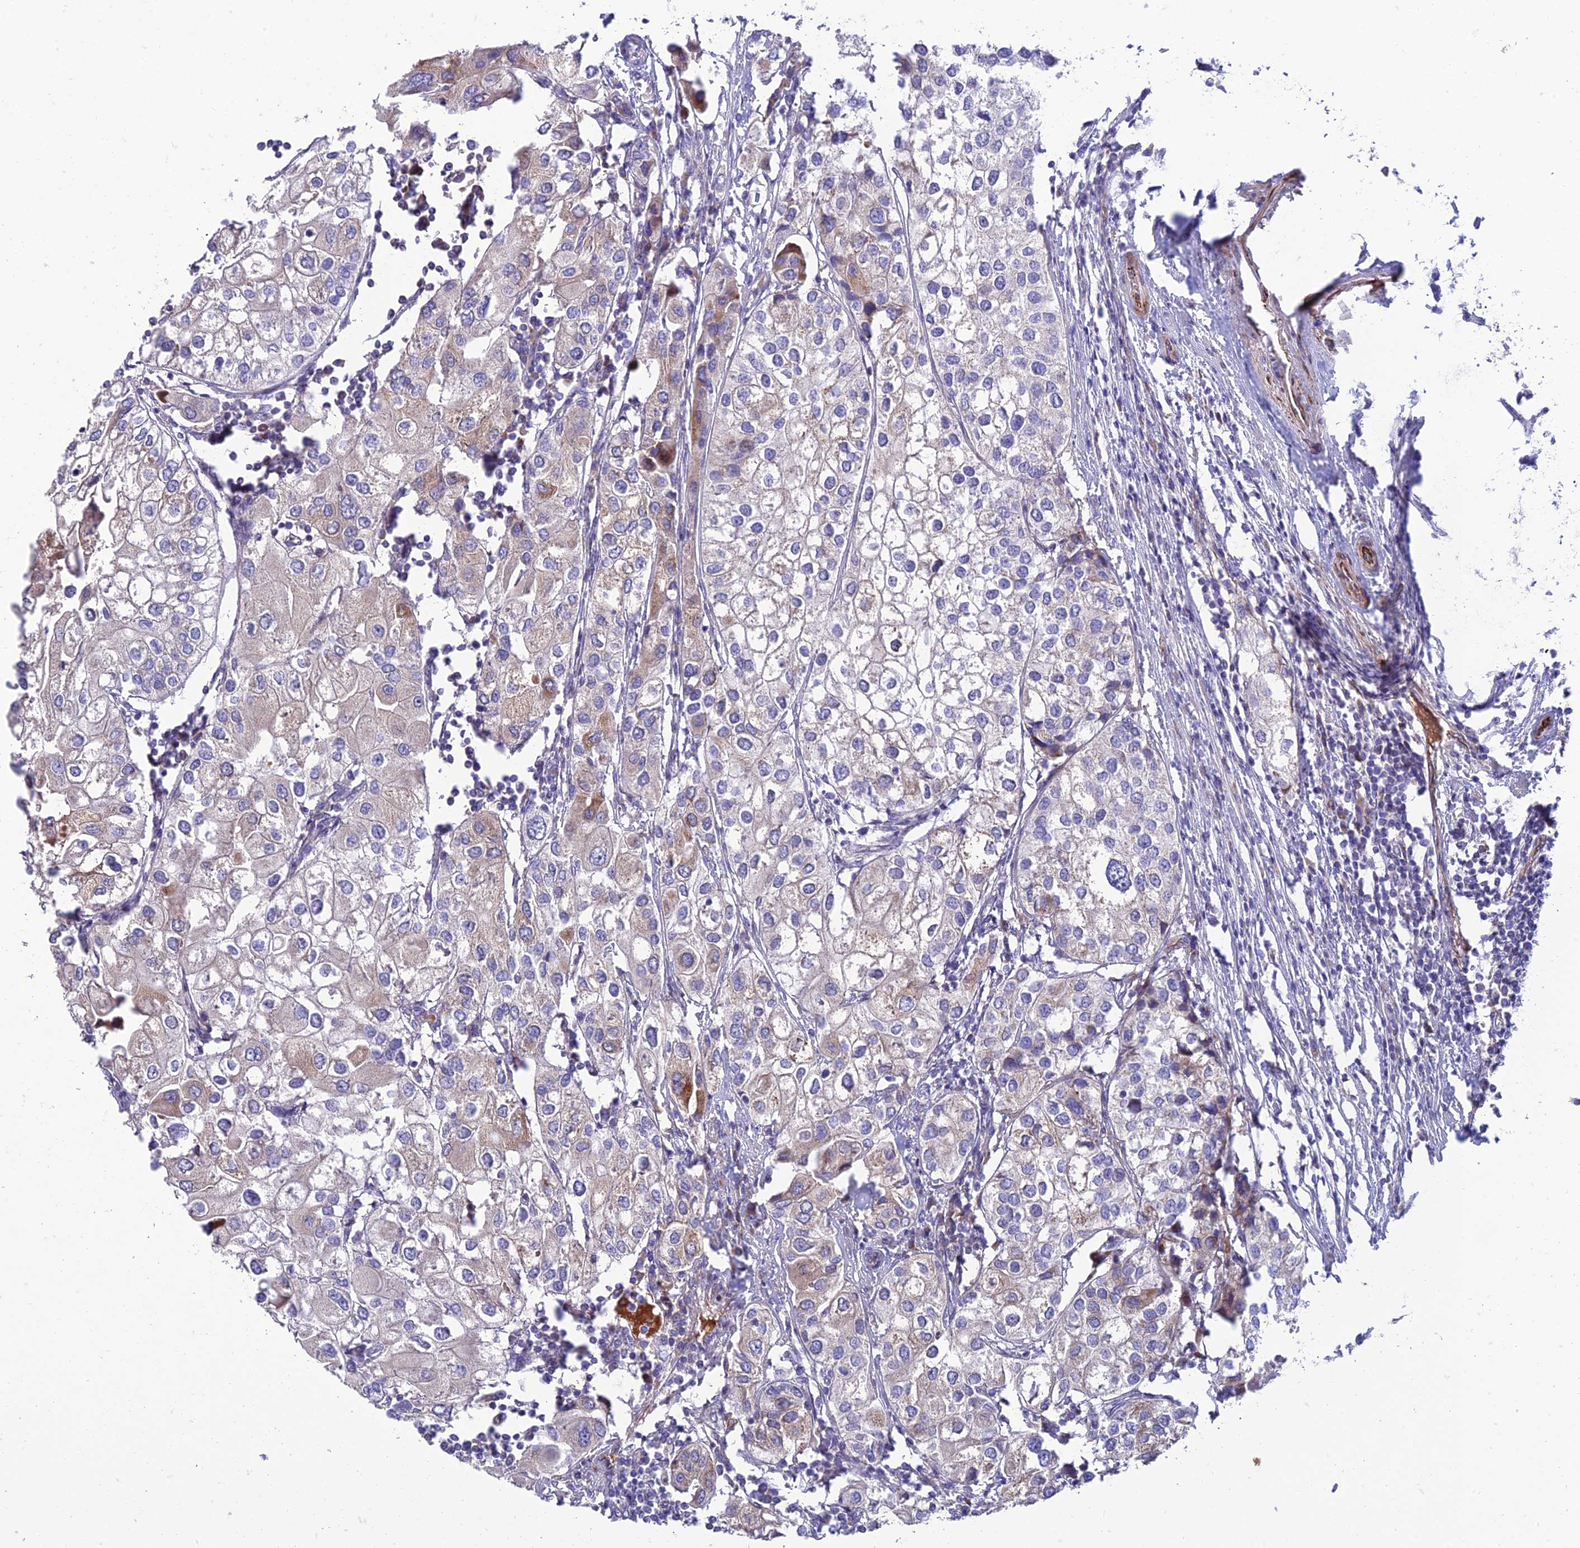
{"staining": {"intensity": "moderate", "quantity": "<25%", "location": "cytoplasmic/membranous"}, "tissue": "urothelial cancer", "cell_type": "Tumor cells", "image_type": "cancer", "snomed": [{"axis": "morphology", "description": "Urothelial carcinoma, High grade"}, {"axis": "topography", "description": "Urinary bladder"}], "caption": "This image reveals immunohistochemistry staining of urothelial carcinoma (high-grade), with low moderate cytoplasmic/membranous positivity in about <25% of tumor cells.", "gene": "SEL1L3", "patient": {"sex": "male", "age": 64}}